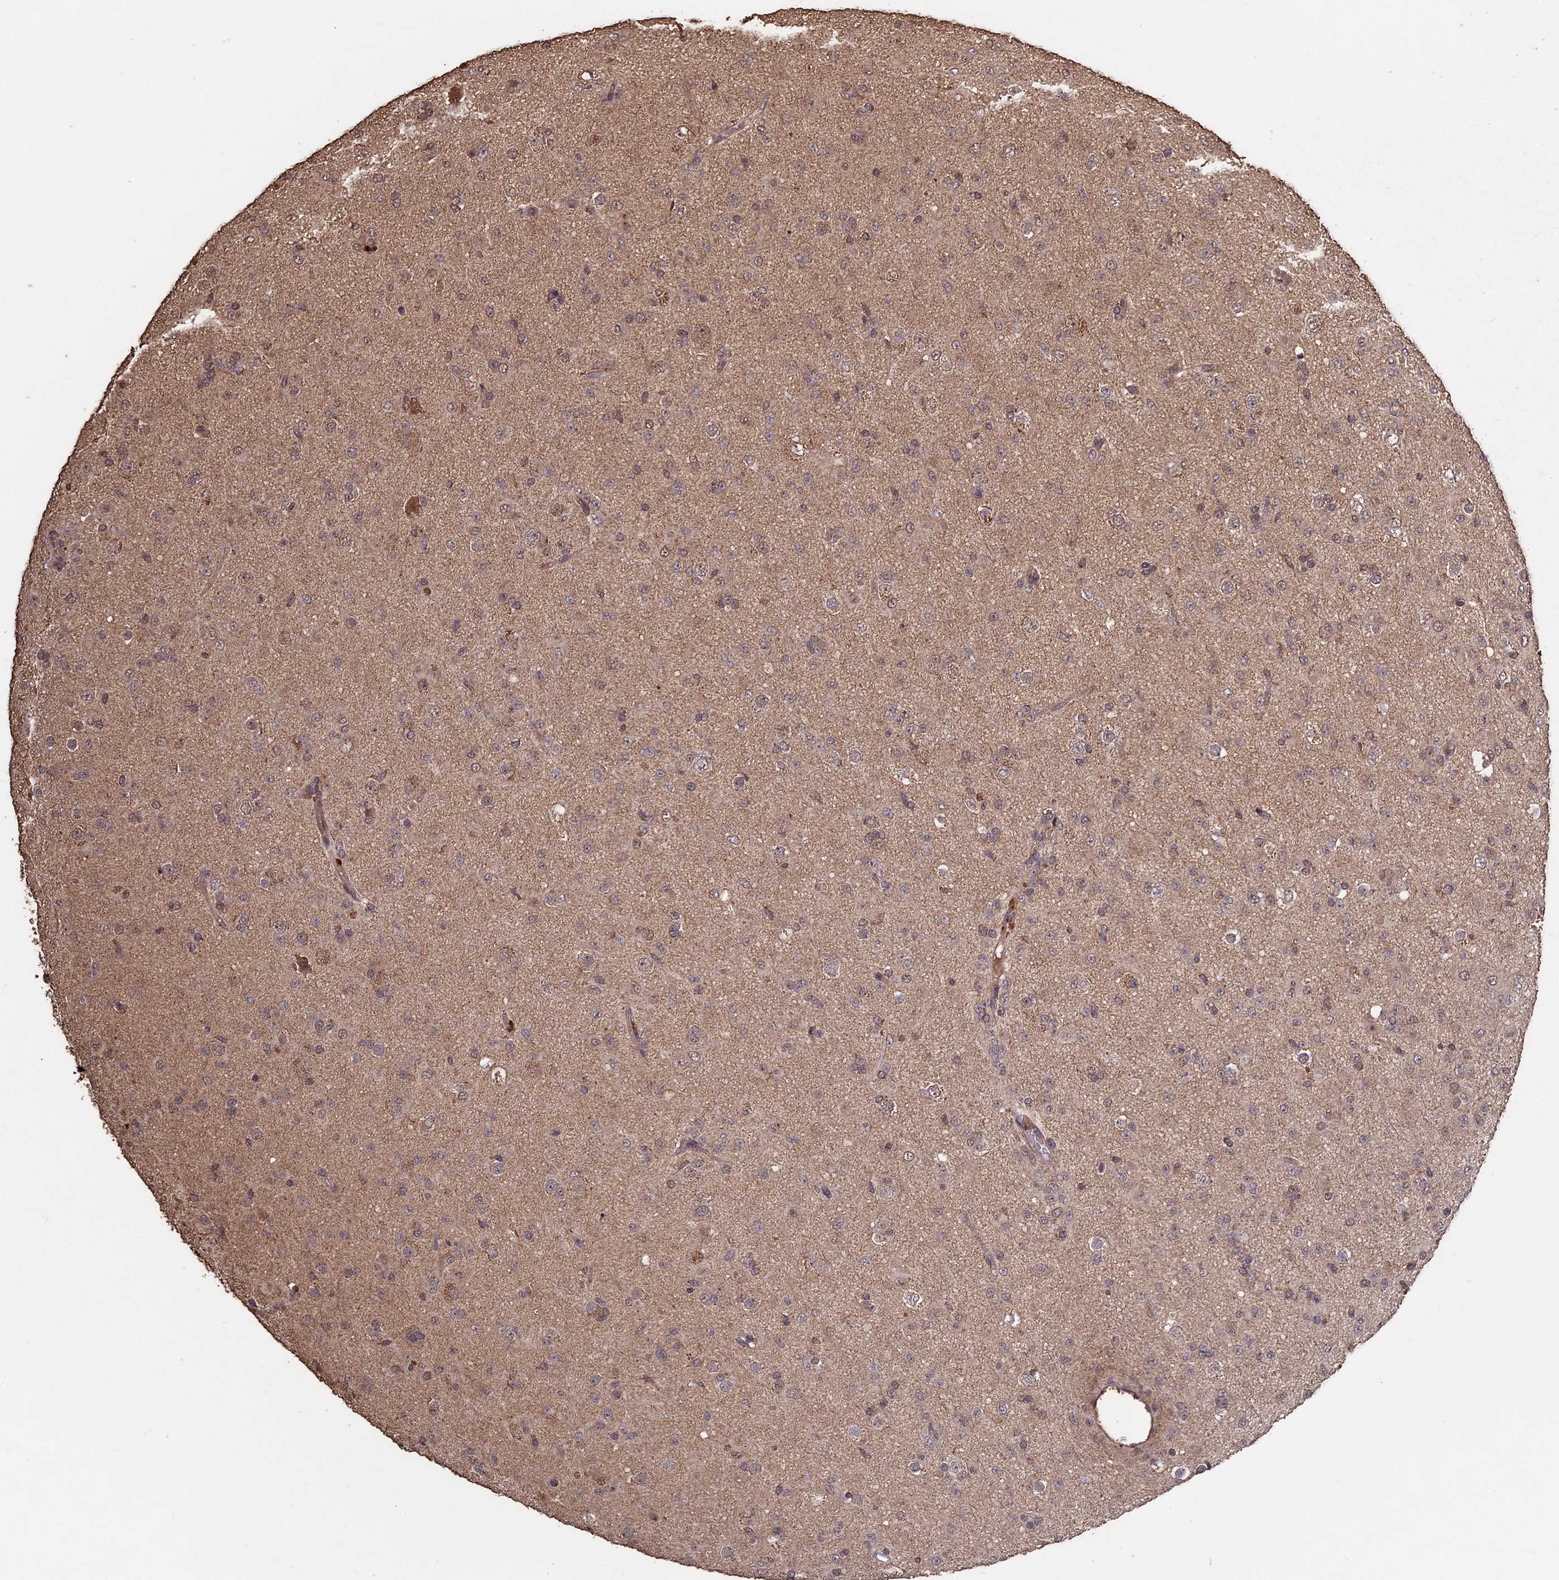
{"staining": {"intensity": "weak", "quantity": "<25%", "location": "cytoplasmic/membranous"}, "tissue": "glioma", "cell_type": "Tumor cells", "image_type": "cancer", "snomed": [{"axis": "morphology", "description": "Glioma, malignant, Low grade"}, {"axis": "topography", "description": "Brain"}], "caption": "Immunohistochemical staining of human low-grade glioma (malignant) displays no significant staining in tumor cells.", "gene": "HUNK", "patient": {"sex": "male", "age": 65}}